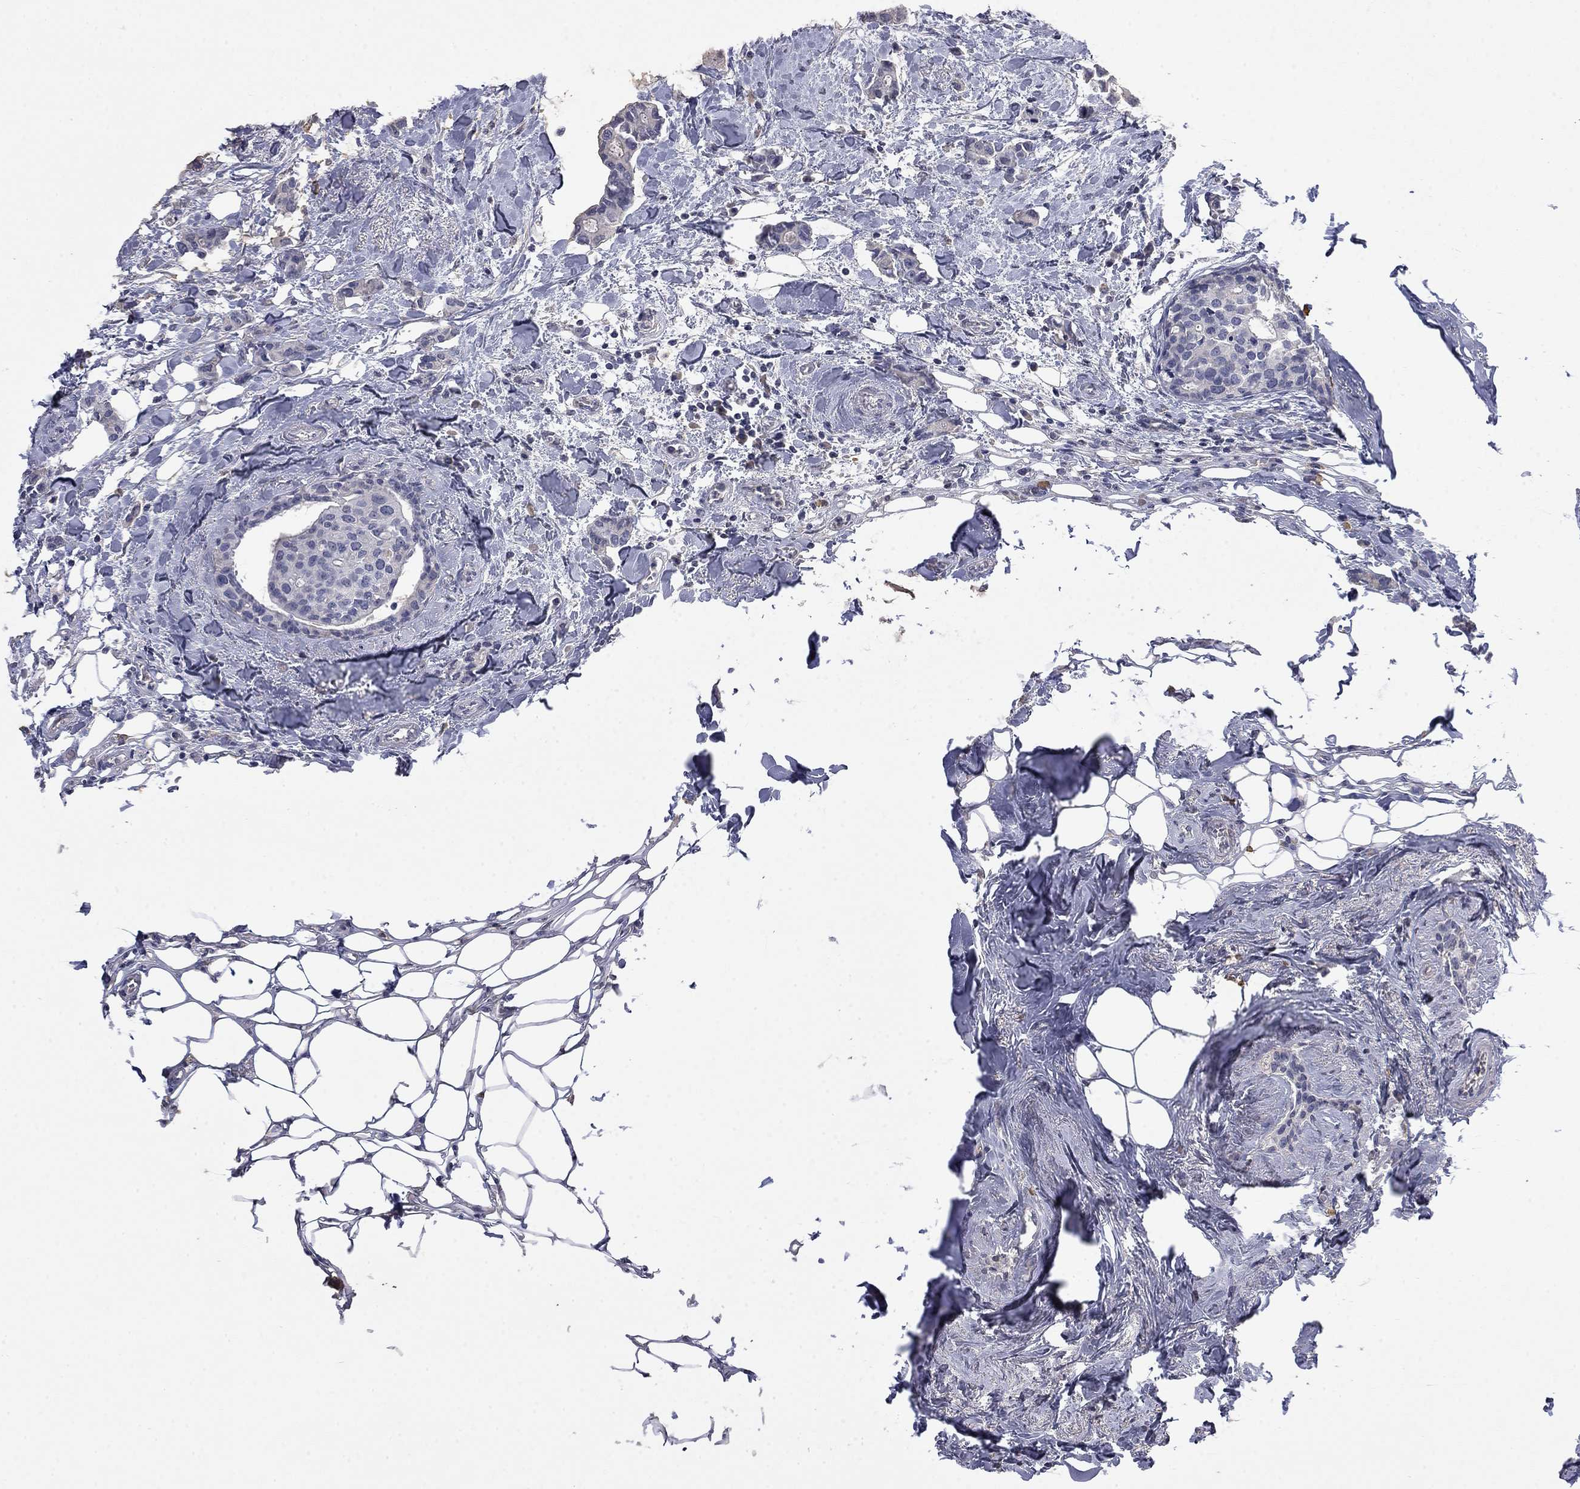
{"staining": {"intensity": "negative", "quantity": "none", "location": "none"}, "tissue": "breast cancer", "cell_type": "Tumor cells", "image_type": "cancer", "snomed": [{"axis": "morphology", "description": "Duct carcinoma"}, {"axis": "topography", "description": "Breast"}], "caption": "IHC of human breast cancer shows no expression in tumor cells.", "gene": "SLC51A", "patient": {"sex": "female", "age": 83}}